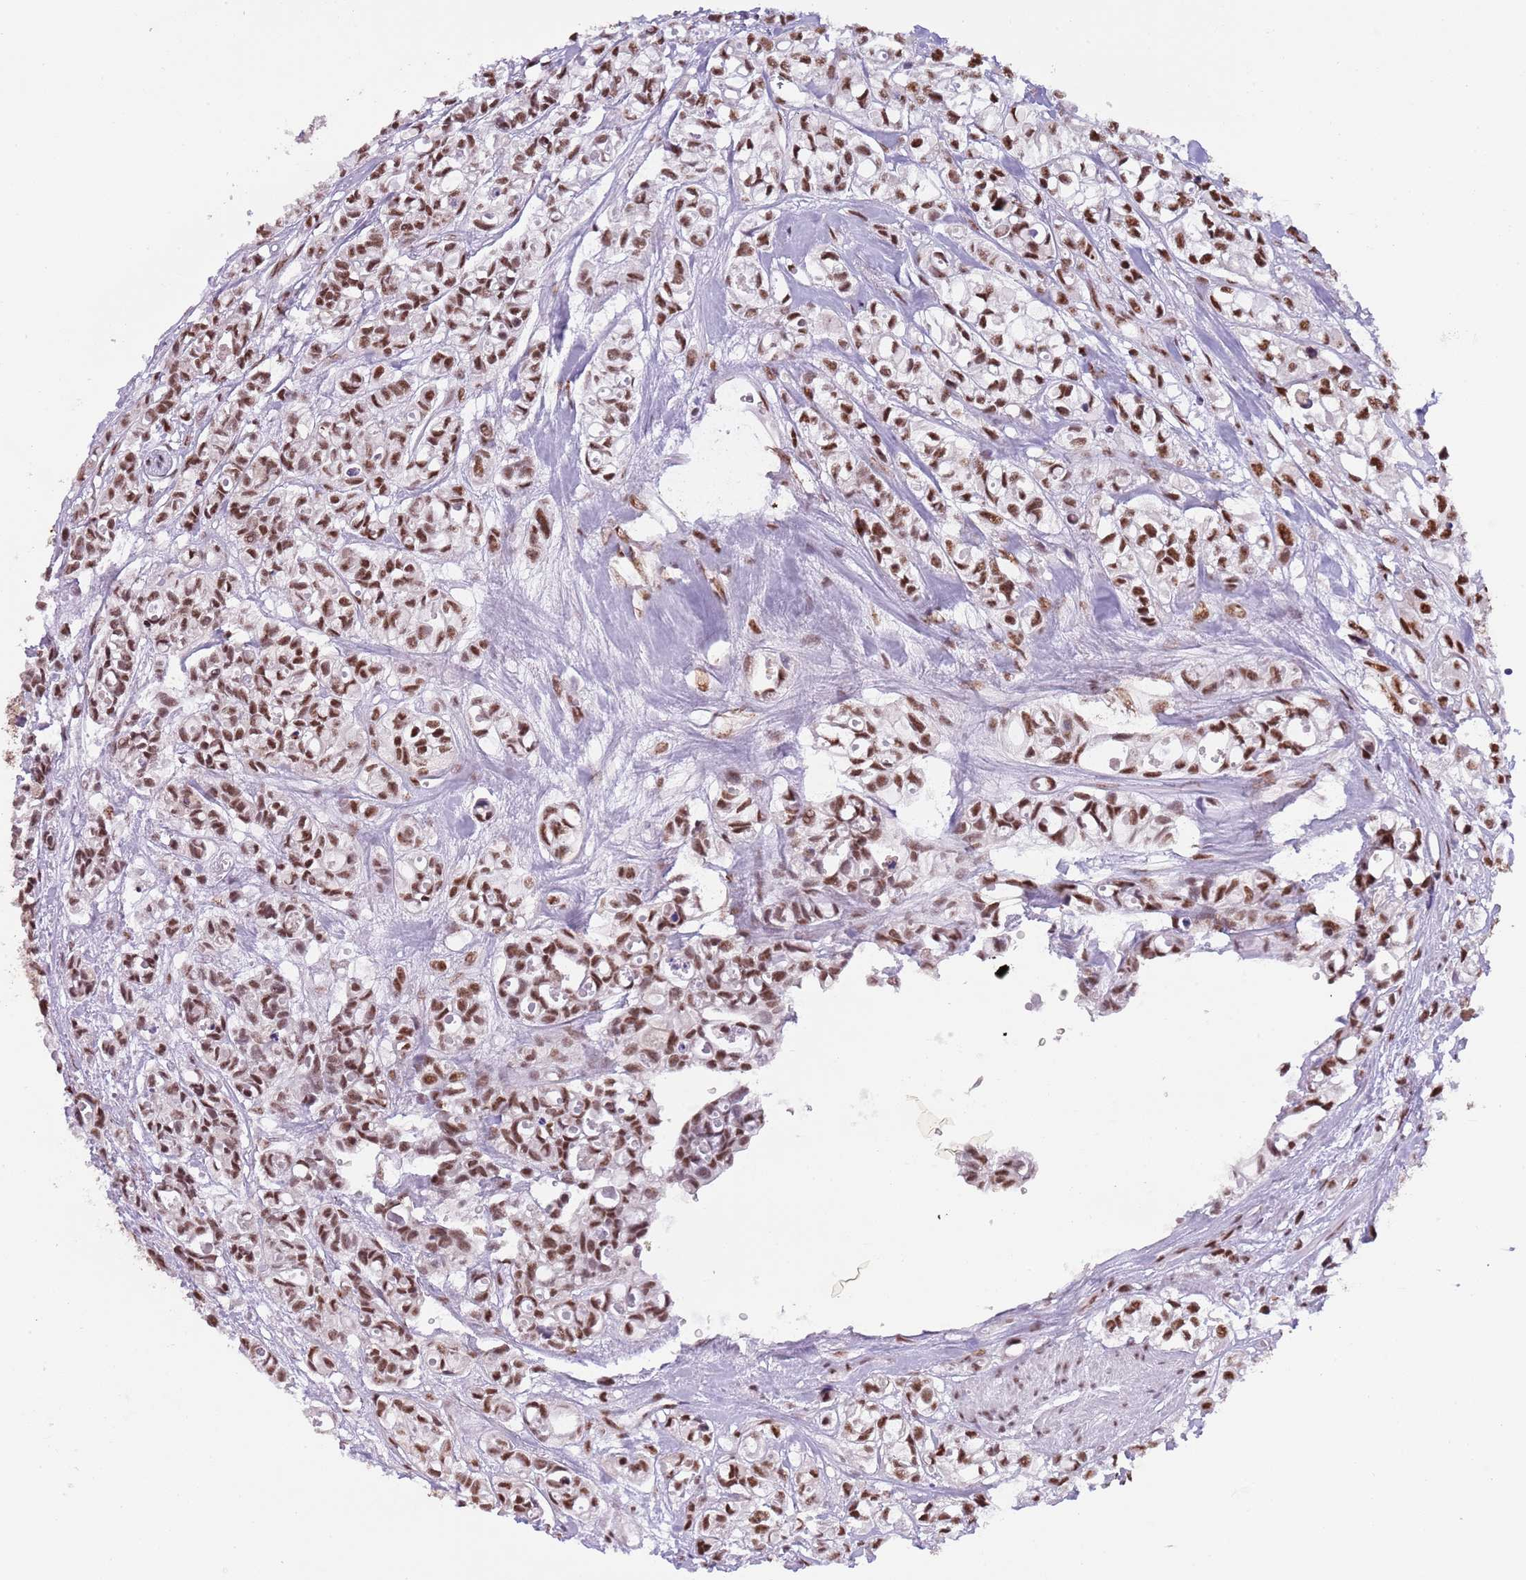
{"staining": {"intensity": "moderate", "quantity": ">75%", "location": "nuclear"}, "tissue": "urothelial cancer", "cell_type": "Tumor cells", "image_type": "cancer", "snomed": [{"axis": "morphology", "description": "Urothelial carcinoma, High grade"}, {"axis": "topography", "description": "Urinary bladder"}], "caption": "Immunohistochemical staining of high-grade urothelial carcinoma exhibits moderate nuclear protein staining in approximately >75% of tumor cells.", "gene": "SF3A2", "patient": {"sex": "male", "age": 67}}